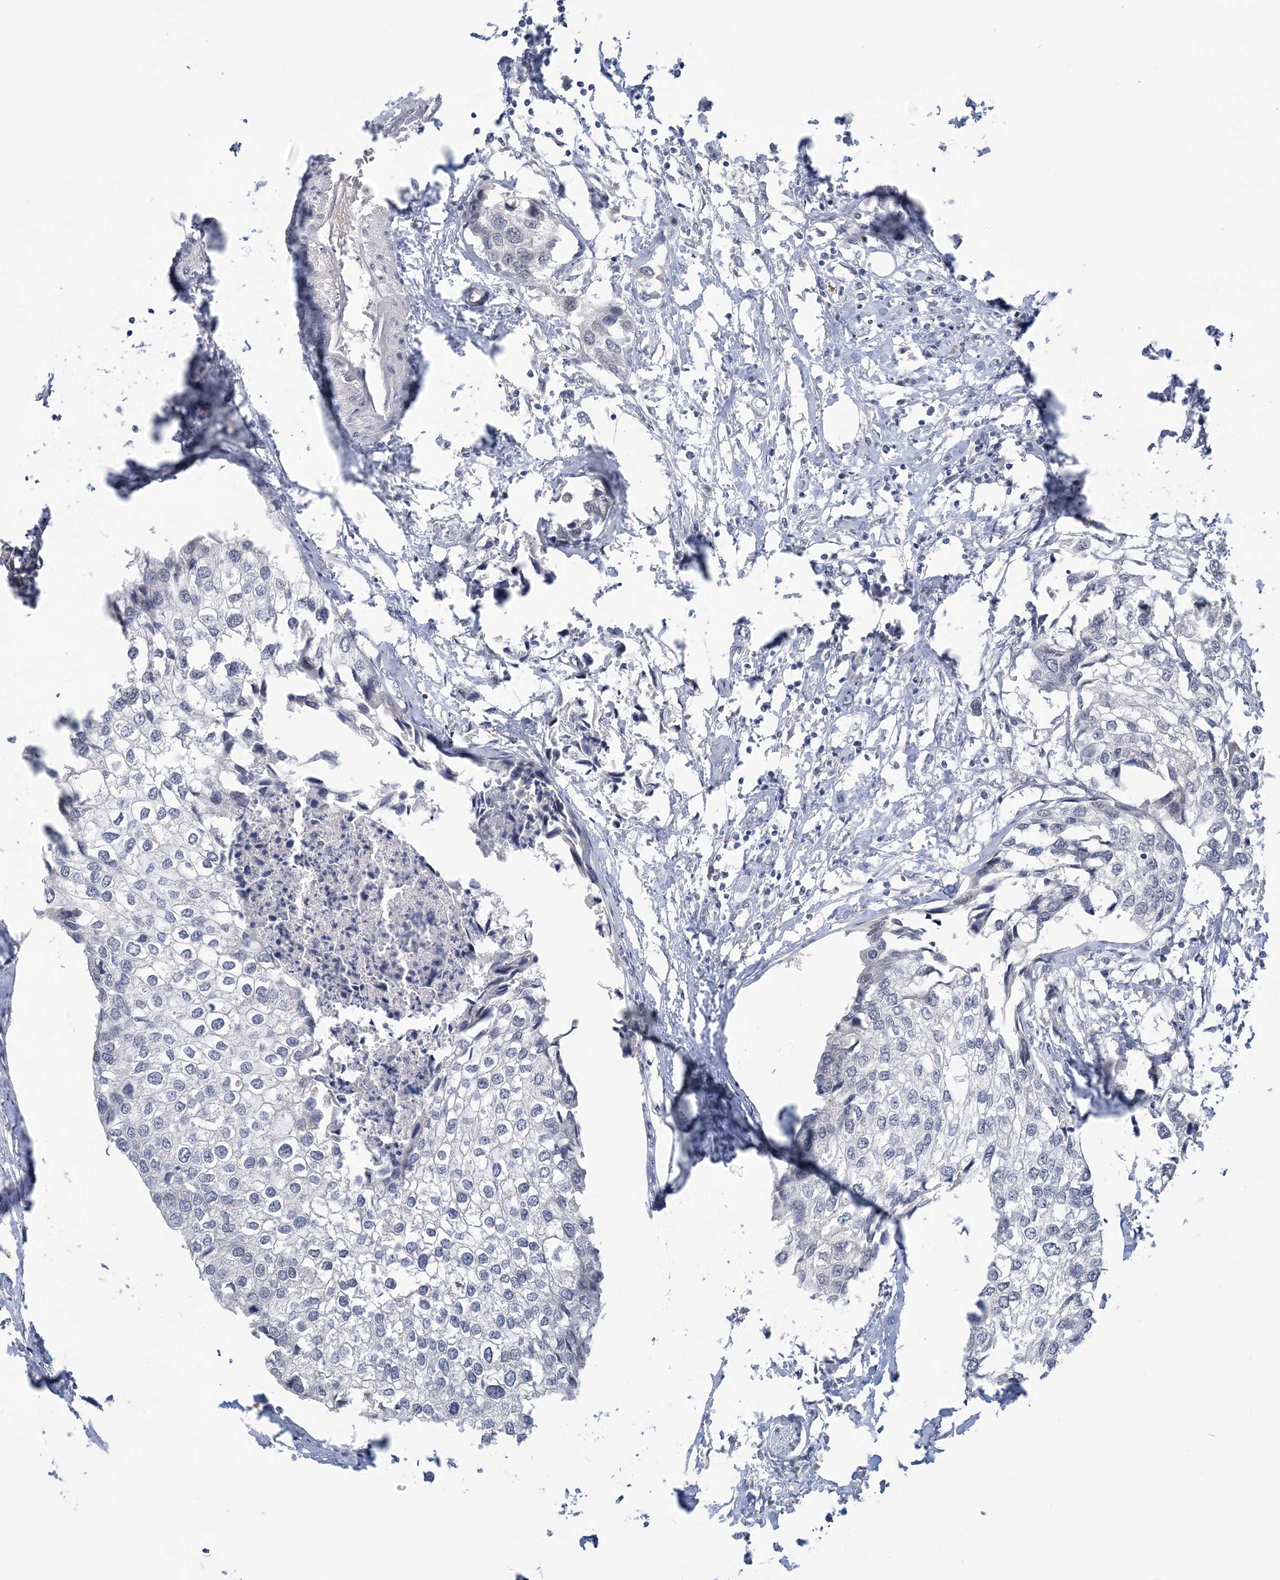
{"staining": {"intensity": "negative", "quantity": "none", "location": "none"}, "tissue": "urothelial cancer", "cell_type": "Tumor cells", "image_type": "cancer", "snomed": [{"axis": "morphology", "description": "Urothelial carcinoma, High grade"}, {"axis": "topography", "description": "Urinary bladder"}], "caption": "This is a photomicrograph of immunohistochemistry staining of high-grade urothelial carcinoma, which shows no expression in tumor cells.", "gene": "ZBTB7A", "patient": {"sex": "male", "age": 64}}